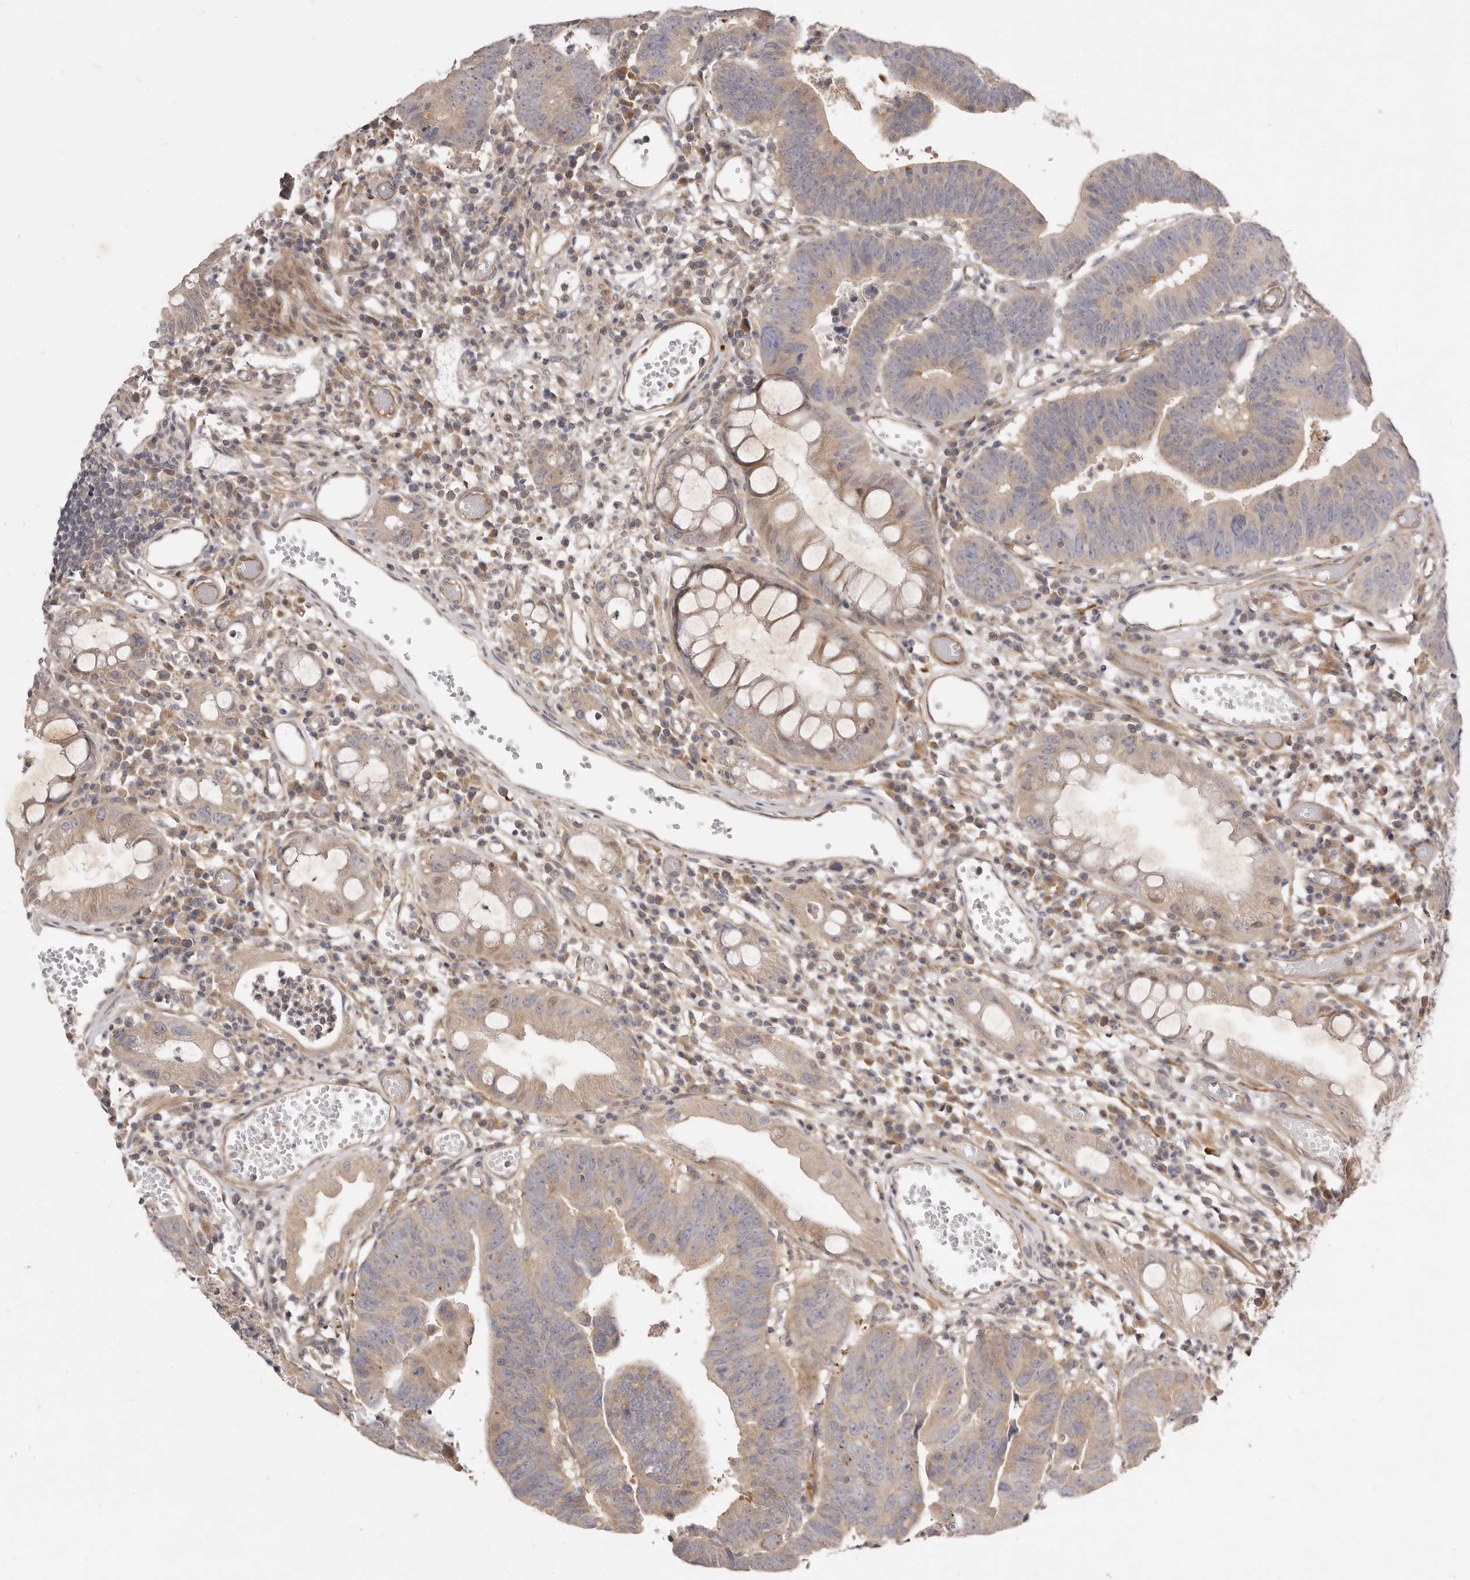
{"staining": {"intensity": "weak", "quantity": ">75%", "location": "cytoplasmic/membranous"}, "tissue": "colorectal cancer", "cell_type": "Tumor cells", "image_type": "cancer", "snomed": [{"axis": "morphology", "description": "Adenocarcinoma, NOS"}, {"axis": "topography", "description": "Rectum"}], "caption": "IHC photomicrograph of neoplastic tissue: adenocarcinoma (colorectal) stained using IHC exhibits low levels of weak protein expression localized specifically in the cytoplasmic/membranous of tumor cells, appearing as a cytoplasmic/membranous brown color.", "gene": "ADAMTS9", "patient": {"sex": "female", "age": 65}}